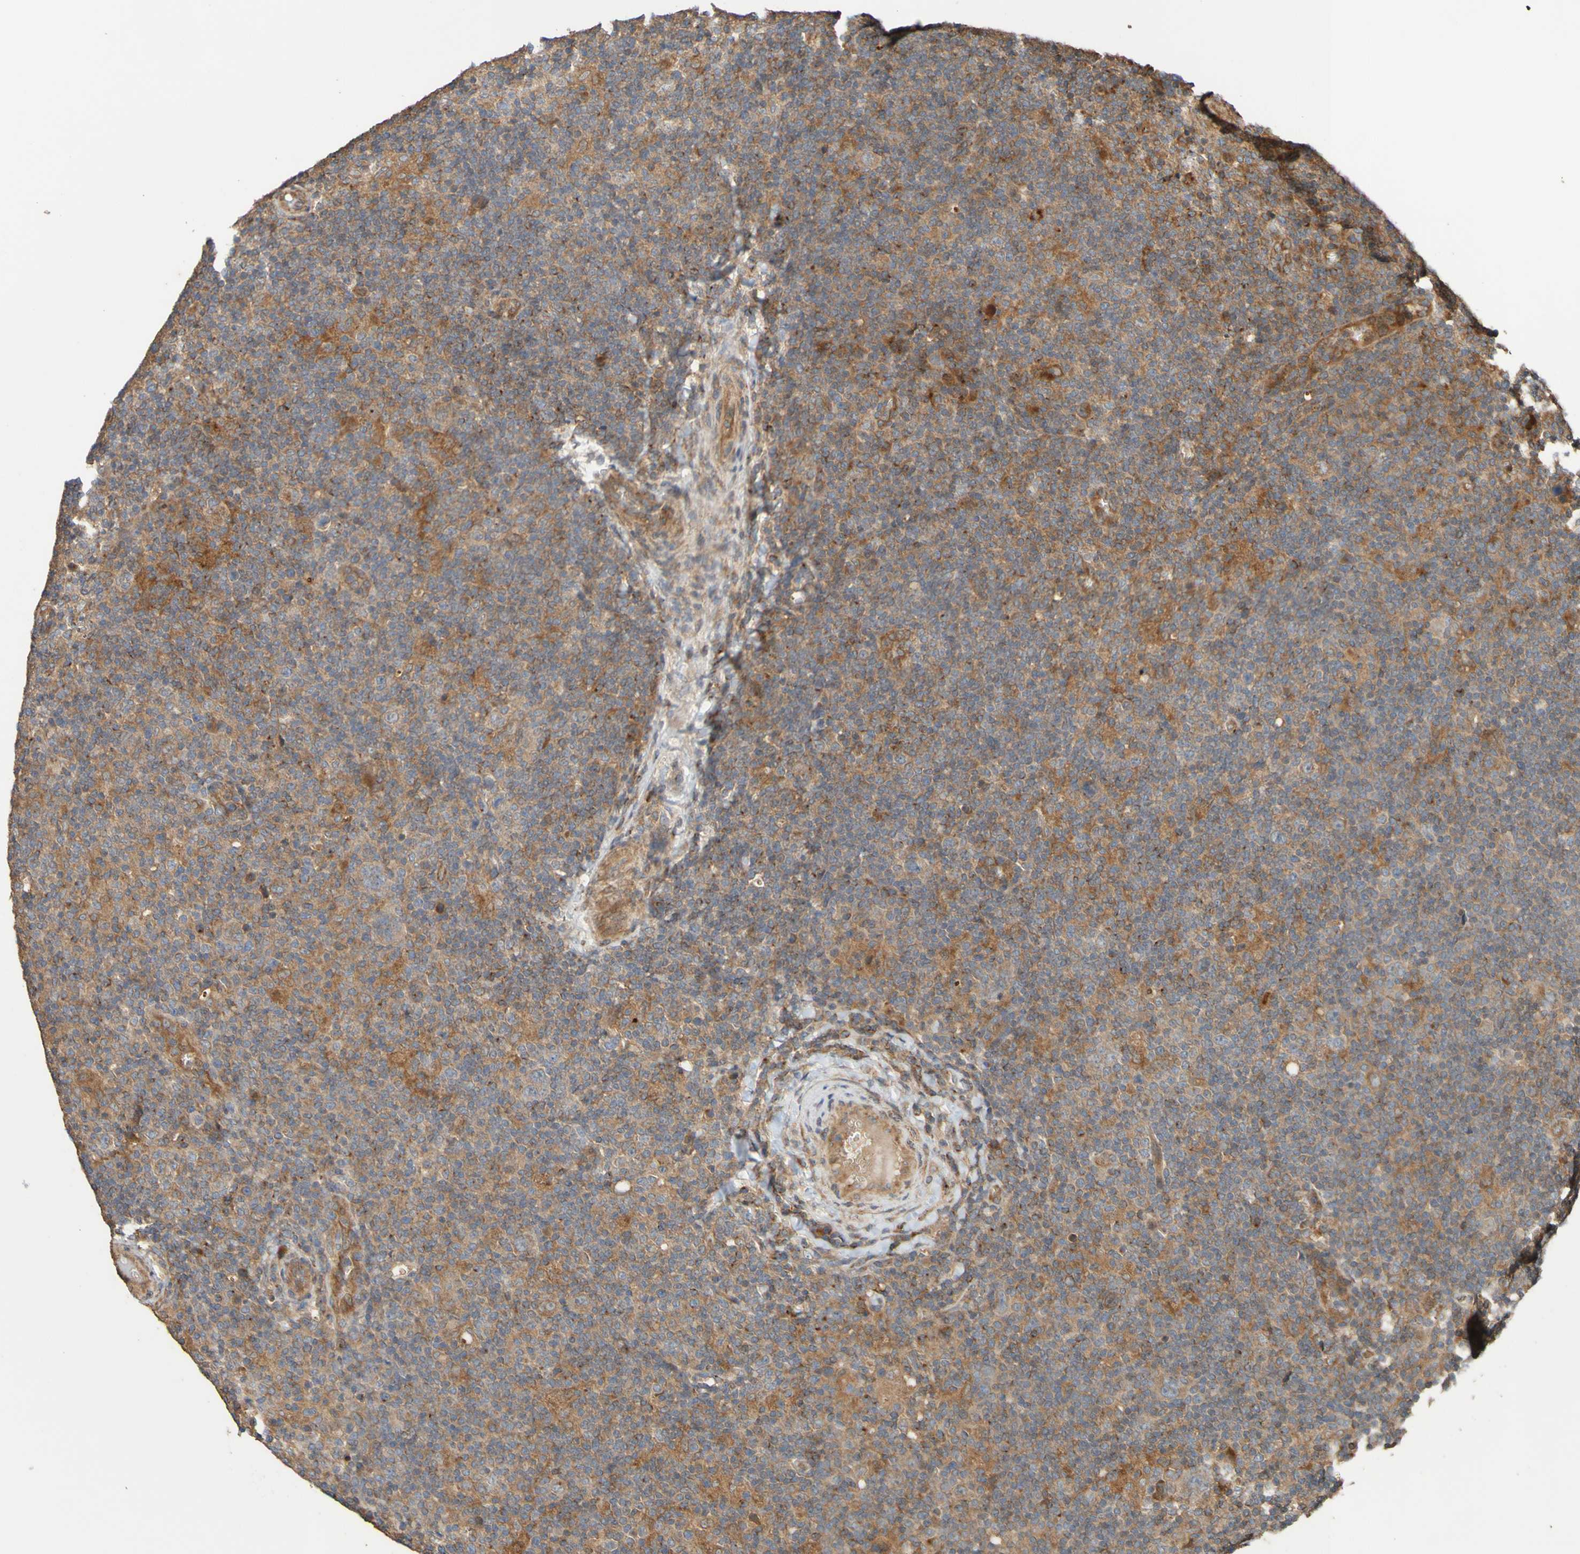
{"staining": {"intensity": "weak", "quantity": ">75%", "location": "cytoplasmic/membranous"}, "tissue": "lymphoma", "cell_type": "Tumor cells", "image_type": "cancer", "snomed": [{"axis": "morphology", "description": "Hodgkin's disease, NOS"}, {"axis": "topography", "description": "Lymph node"}], "caption": "Tumor cells show weak cytoplasmic/membranous staining in approximately >75% of cells in Hodgkin's disease. The protein of interest is shown in brown color, while the nuclei are stained blue.", "gene": "UCN", "patient": {"sex": "female", "age": 57}}